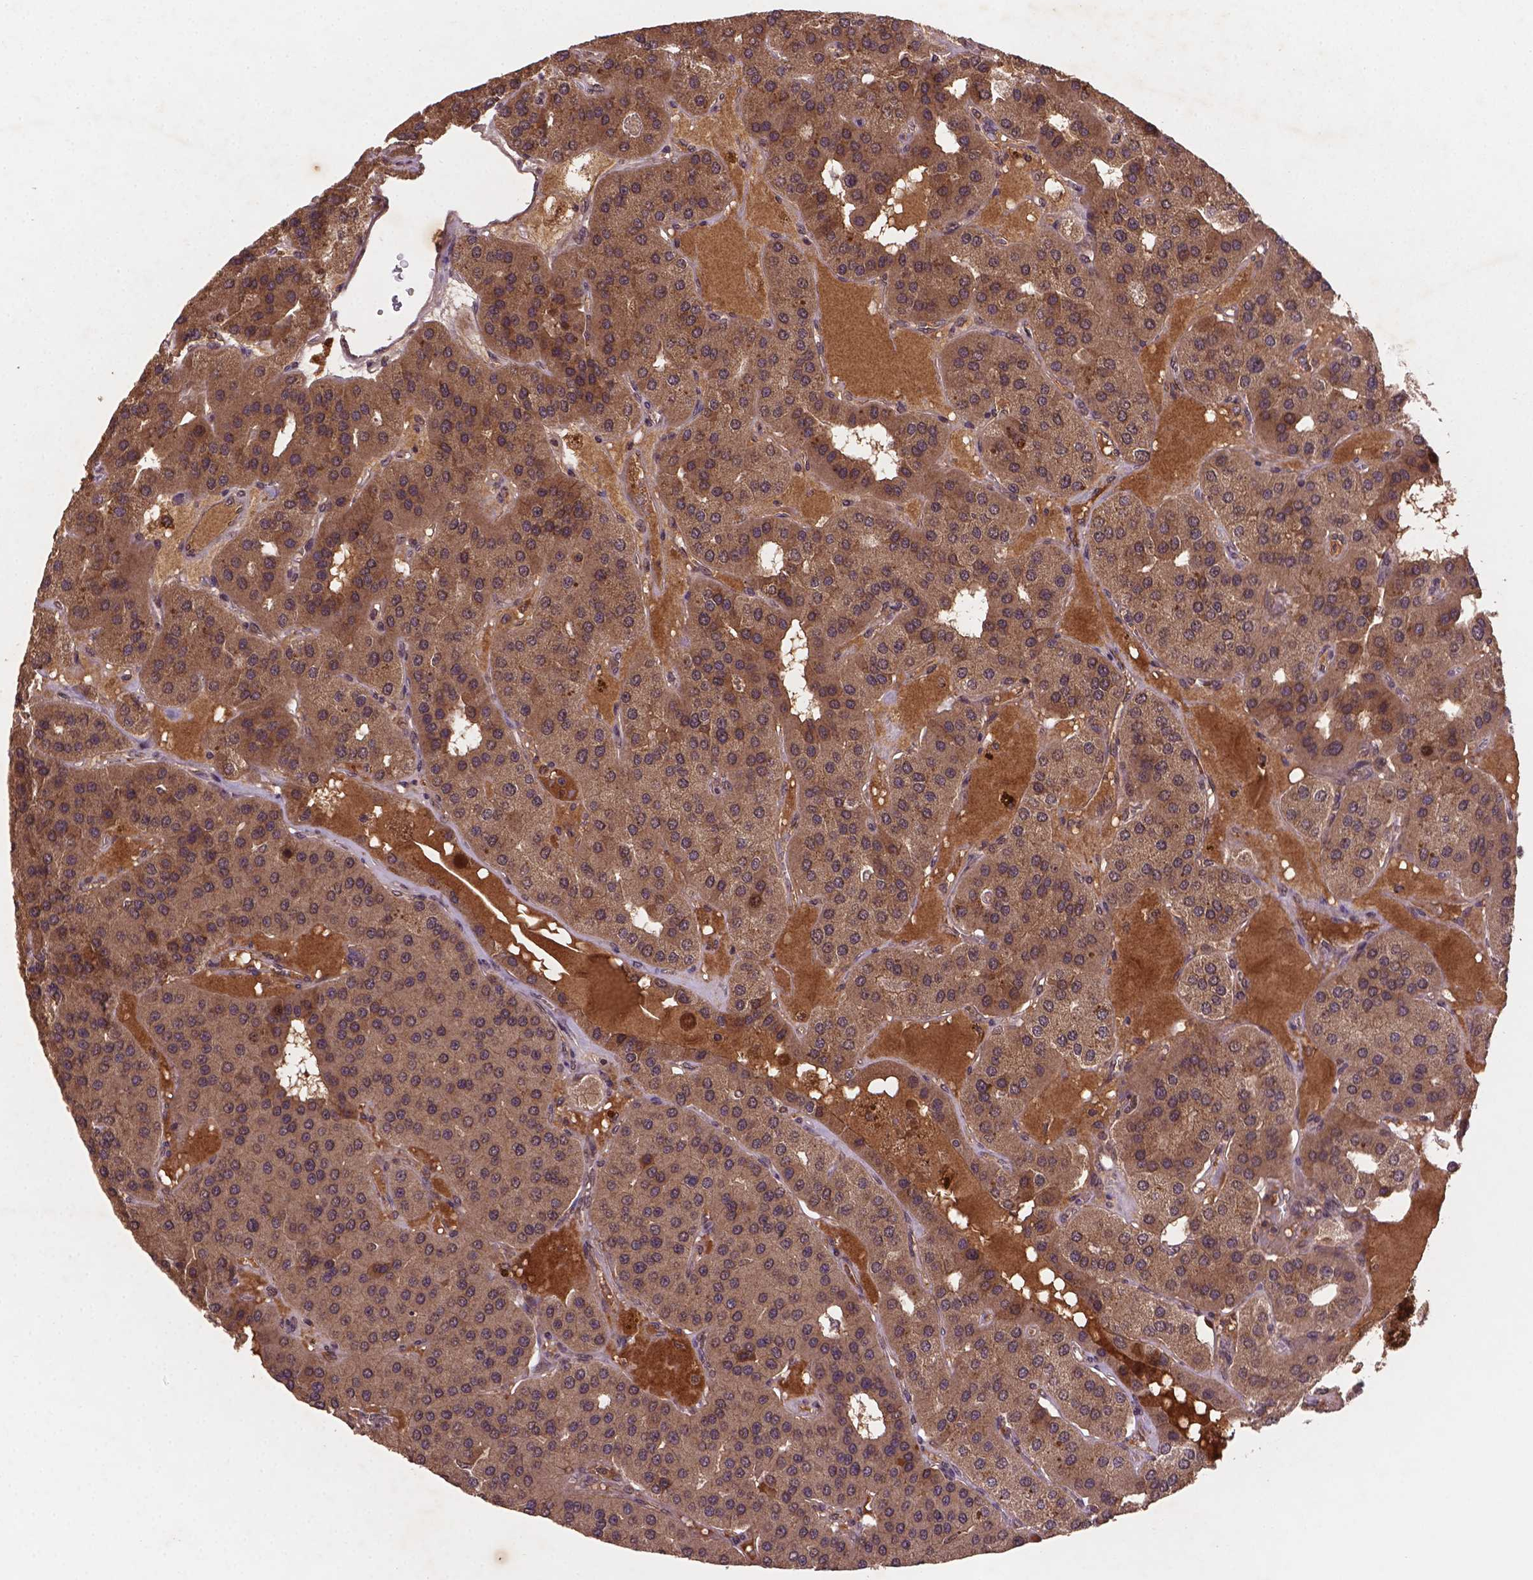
{"staining": {"intensity": "moderate", "quantity": ">75%", "location": "cytoplasmic/membranous"}, "tissue": "parathyroid gland", "cell_type": "Glandular cells", "image_type": "normal", "snomed": [{"axis": "morphology", "description": "Normal tissue, NOS"}, {"axis": "morphology", "description": "Adenoma, NOS"}, {"axis": "topography", "description": "Parathyroid gland"}], "caption": "A histopathology image of human parathyroid gland stained for a protein demonstrates moderate cytoplasmic/membranous brown staining in glandular cells. (IHC, brightfield microscopy, high magnification).", "gene": "NIPAL2", "patient": {"sex": "female", "age": 86}}